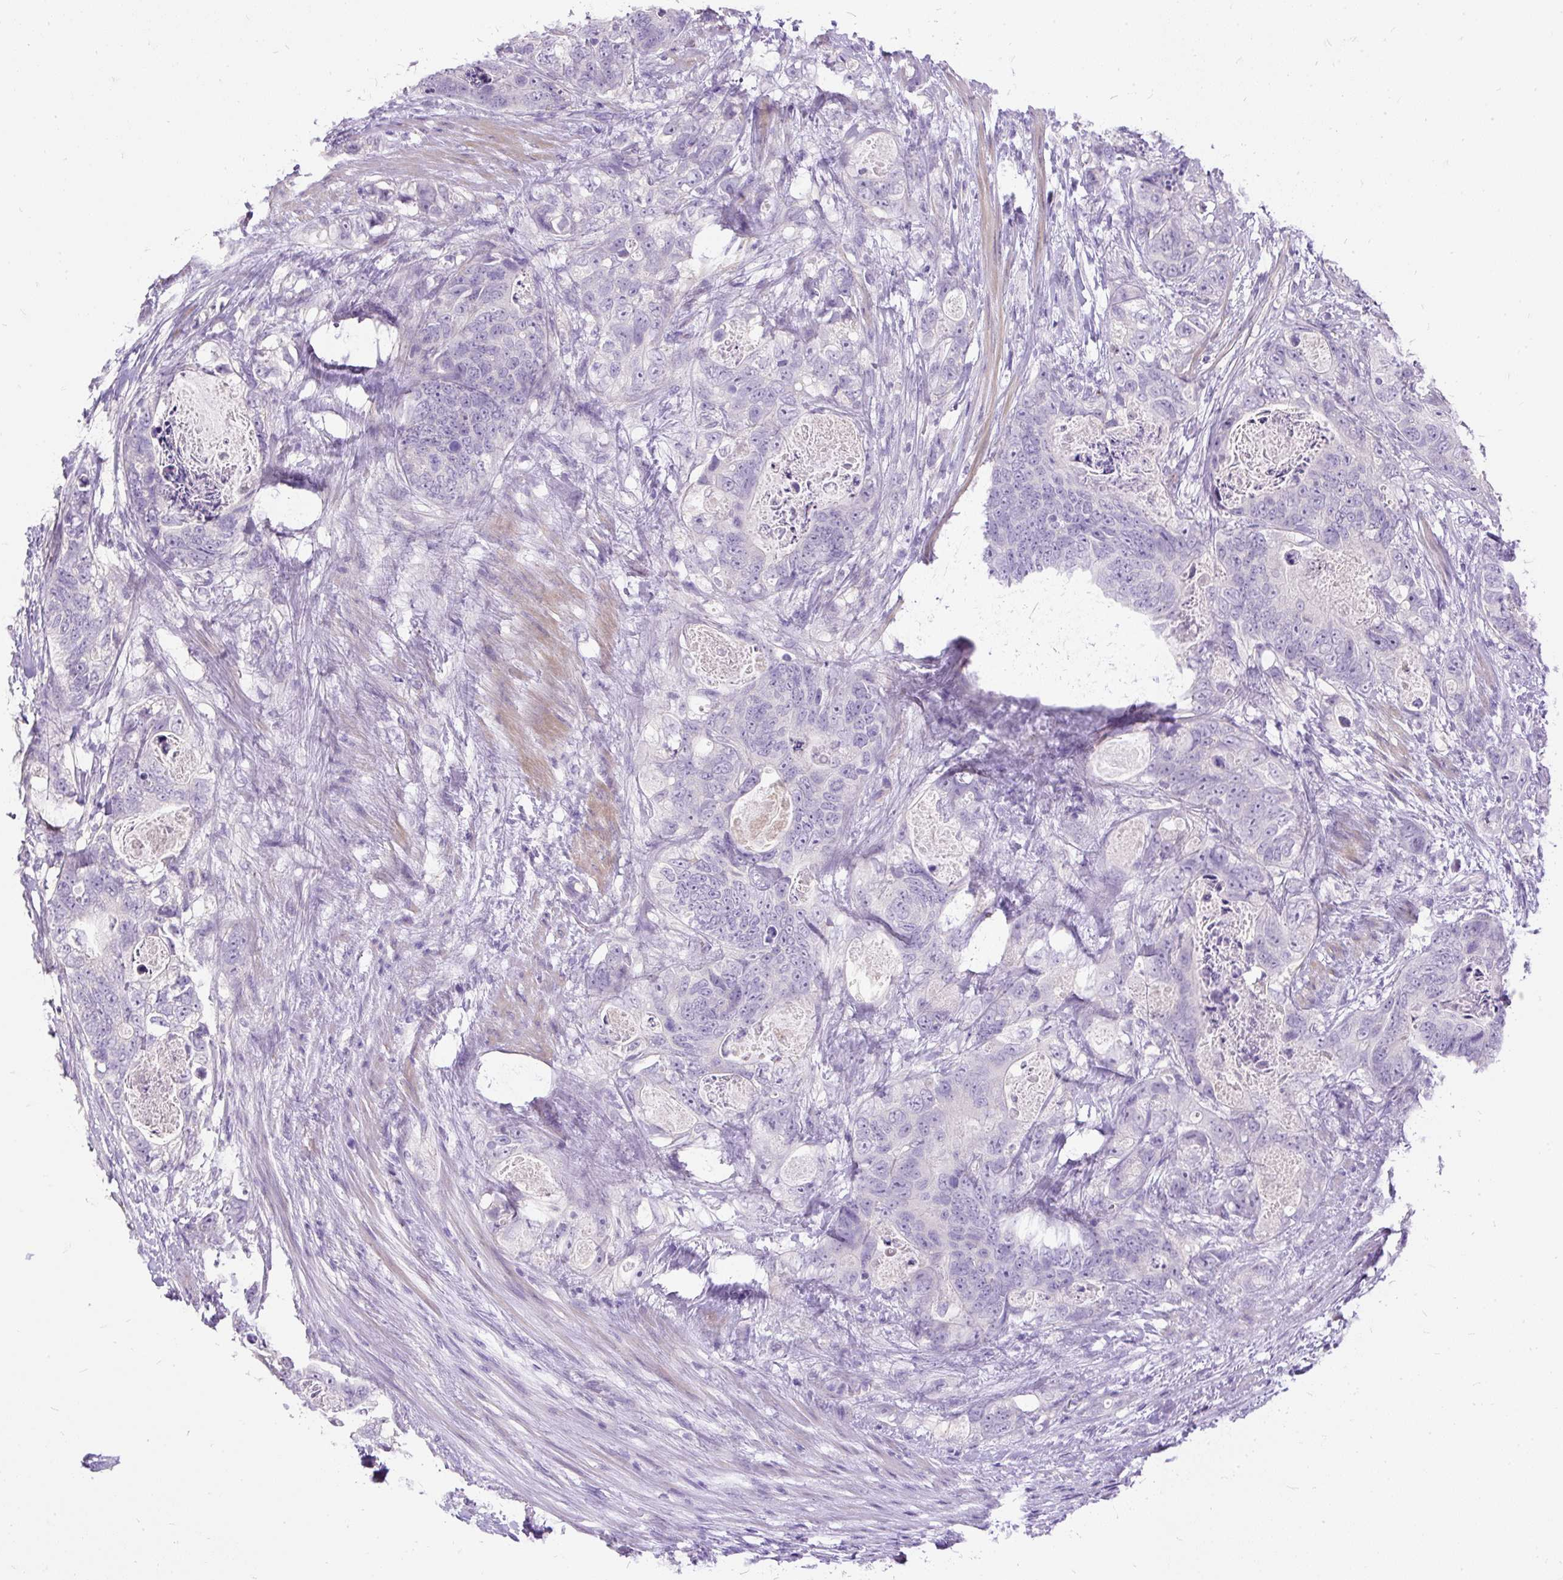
{"staining": {"intensity": "negative", "quantity": "none", "location": "none"}, "tissue": "stomach cancer", "cell_type": "Tumor cells", "image_type": "cancer", "snomed": [{"axis": "morphology", "description": "Normal tissue, NOS"}, {"axis": "morphology", "description": "Adenocarcinoma, NOS"}, {"axis": "topography", "description": "Stomach"}], "caption": "A micrograph of human stomach cancer is negative for staining in tumor cells.", "gene": "KRTAP20-3", "patient": {"sex": "female", "age": 89}}